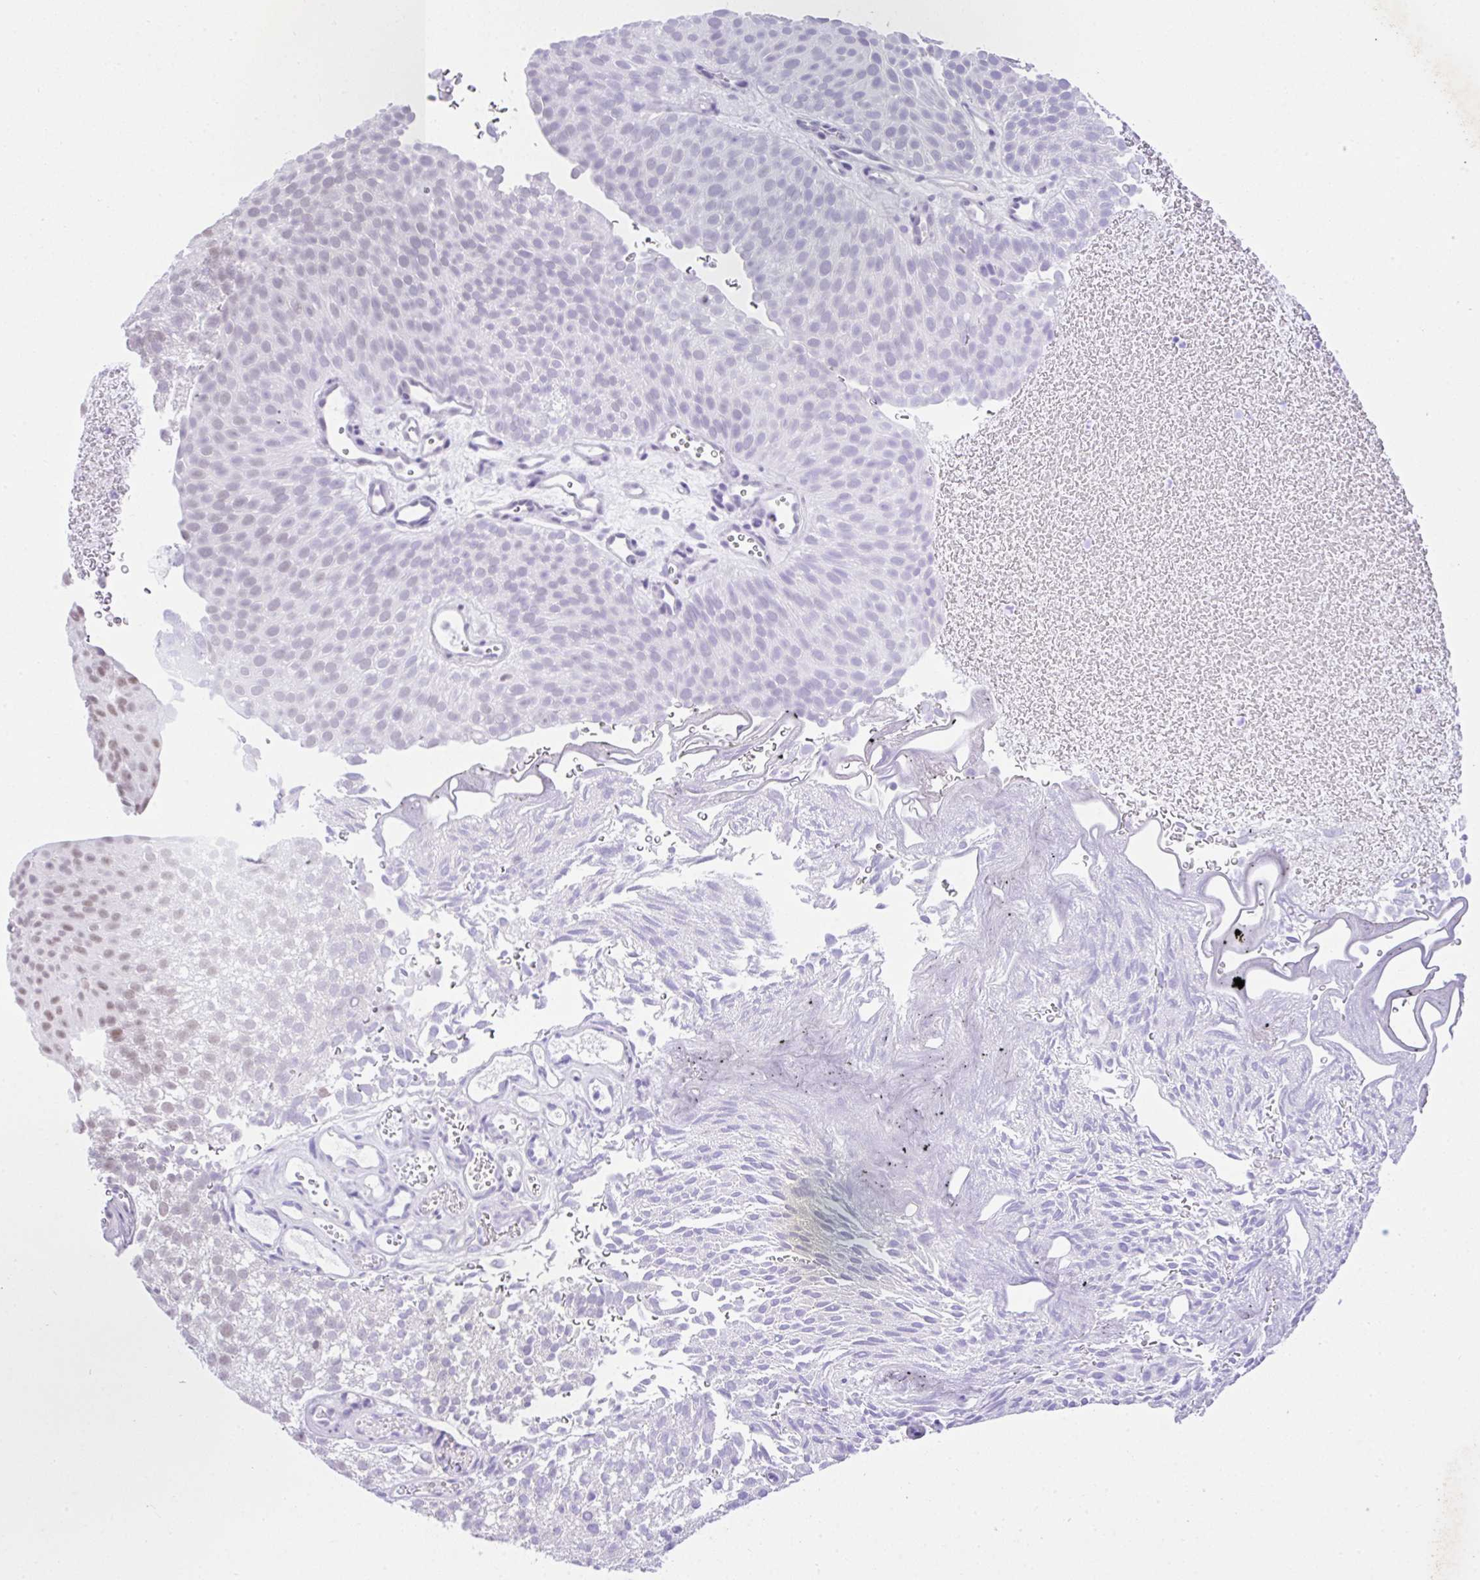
{"staining": {"intensity": "moderate", "quantity": "<25%", "location": "nuclear"}, "tissue": "urothelial cancer", "cell_type": "Tumor cells", "image_type": "cancer", "snomed": [{"axis": "morphology", "description": "Urothelial carcinoma, Low grade"}, {"axis": "topography", "description": "Urinary bladder"}], "caption": "A low amount of moderate nuclear positivity is appreciated in approximately <25% of tumor cells in urothelial cancer tissue. (DAB (3,3'-diaminobenzidine) IHC, brown staining for protein, blue staining for nuclei).", "gene": "CCDC12", "patient": {"sex": "male", "age": 78}}